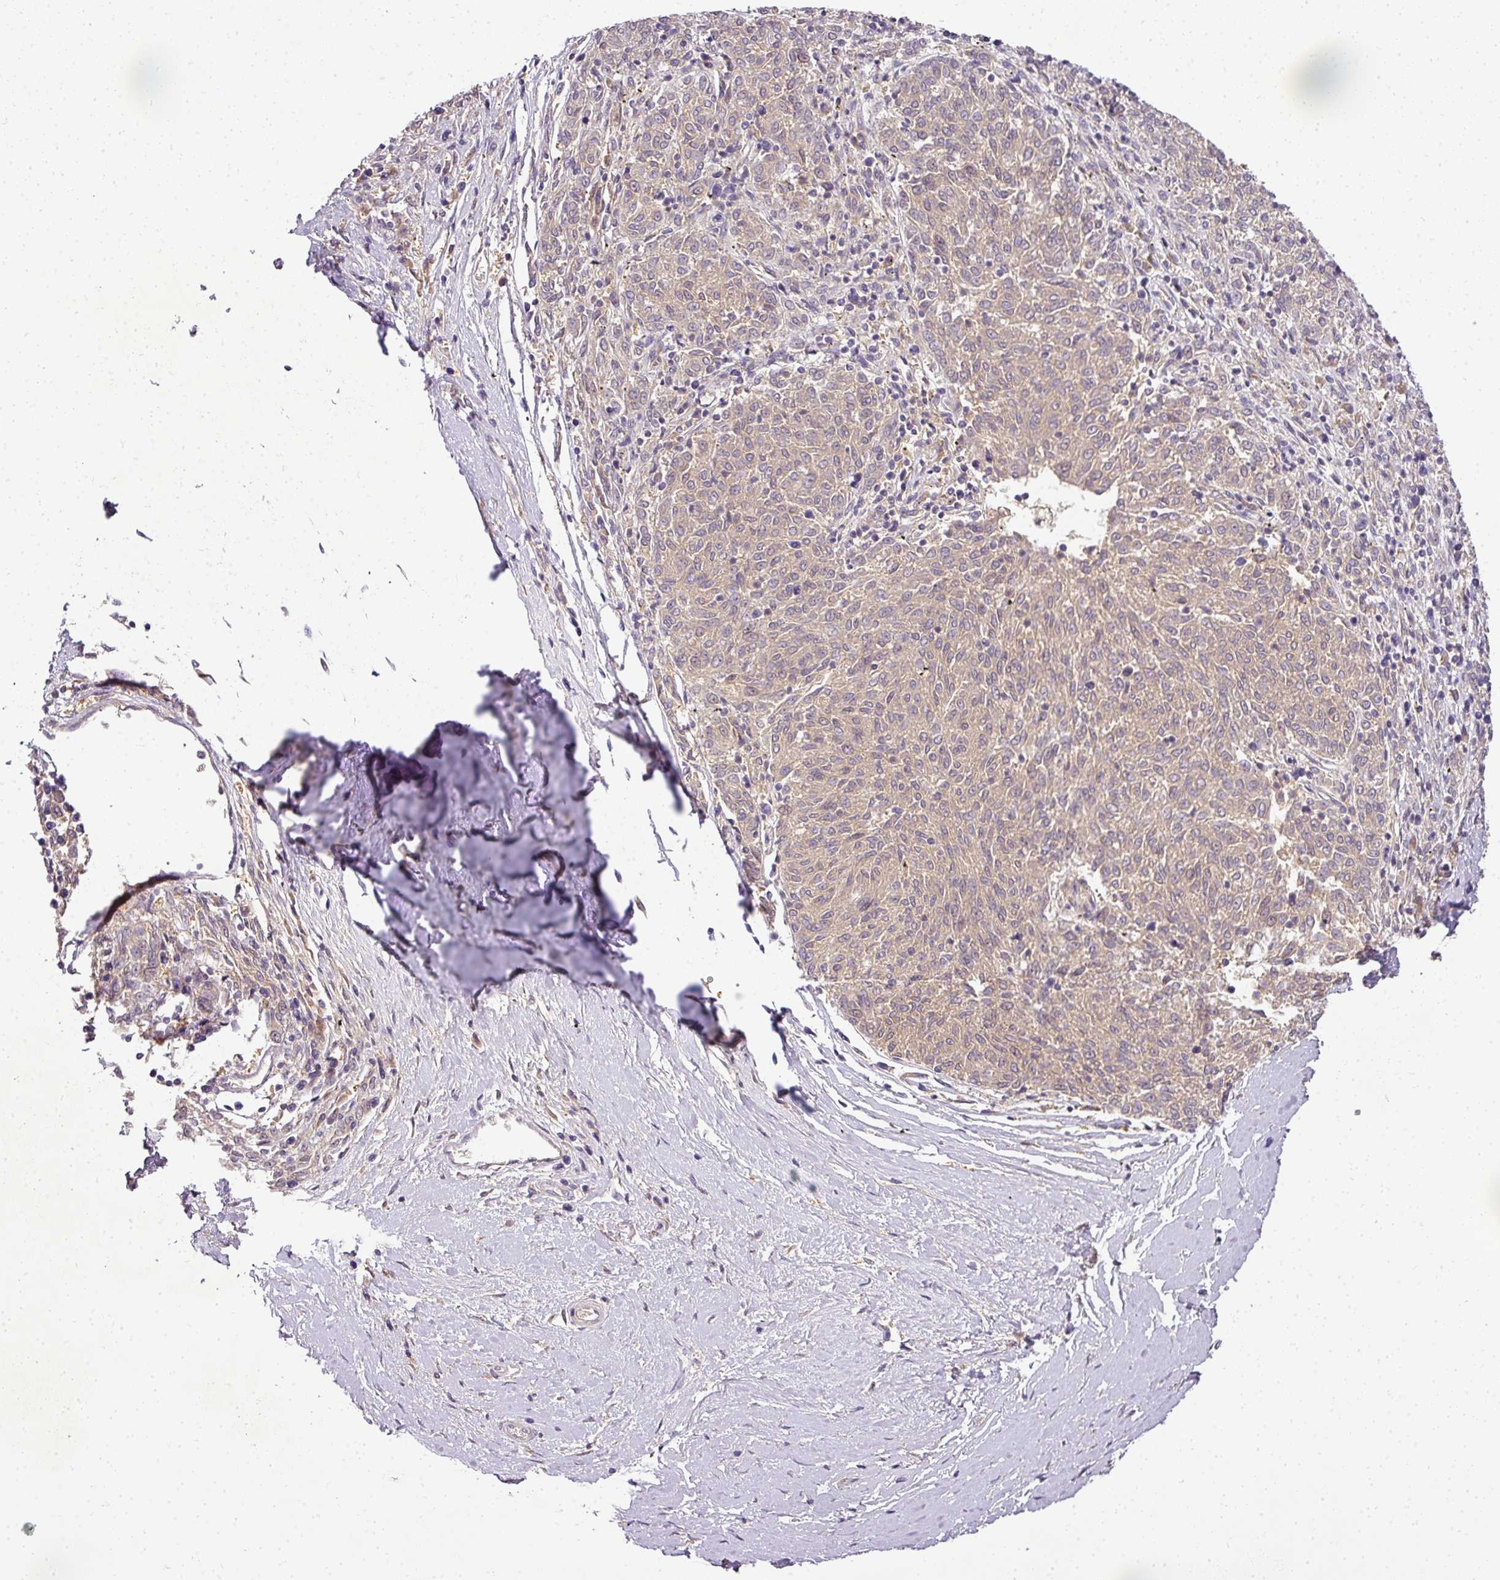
{"staining": {"intensity": "weak", "quantity": ">75%", "location": "cytoplasmic/membranous"}, "tissue": "melanoma", "cell_type": "Tumor cells", "image_type": "cancer", "snomed": [{"axis": "morphology", "description": "Malignant melanoma, NOS"}, {"axis": "topography", "description": "Skin"}], "caption": "Immunohistochemical staining of melanoma reveals low levels of weak cytoplasmic/membranous positivity in approximately >75% of tumor cells.", "gene": "ADH5", "patient": {"sex": "female", "age": 72}}